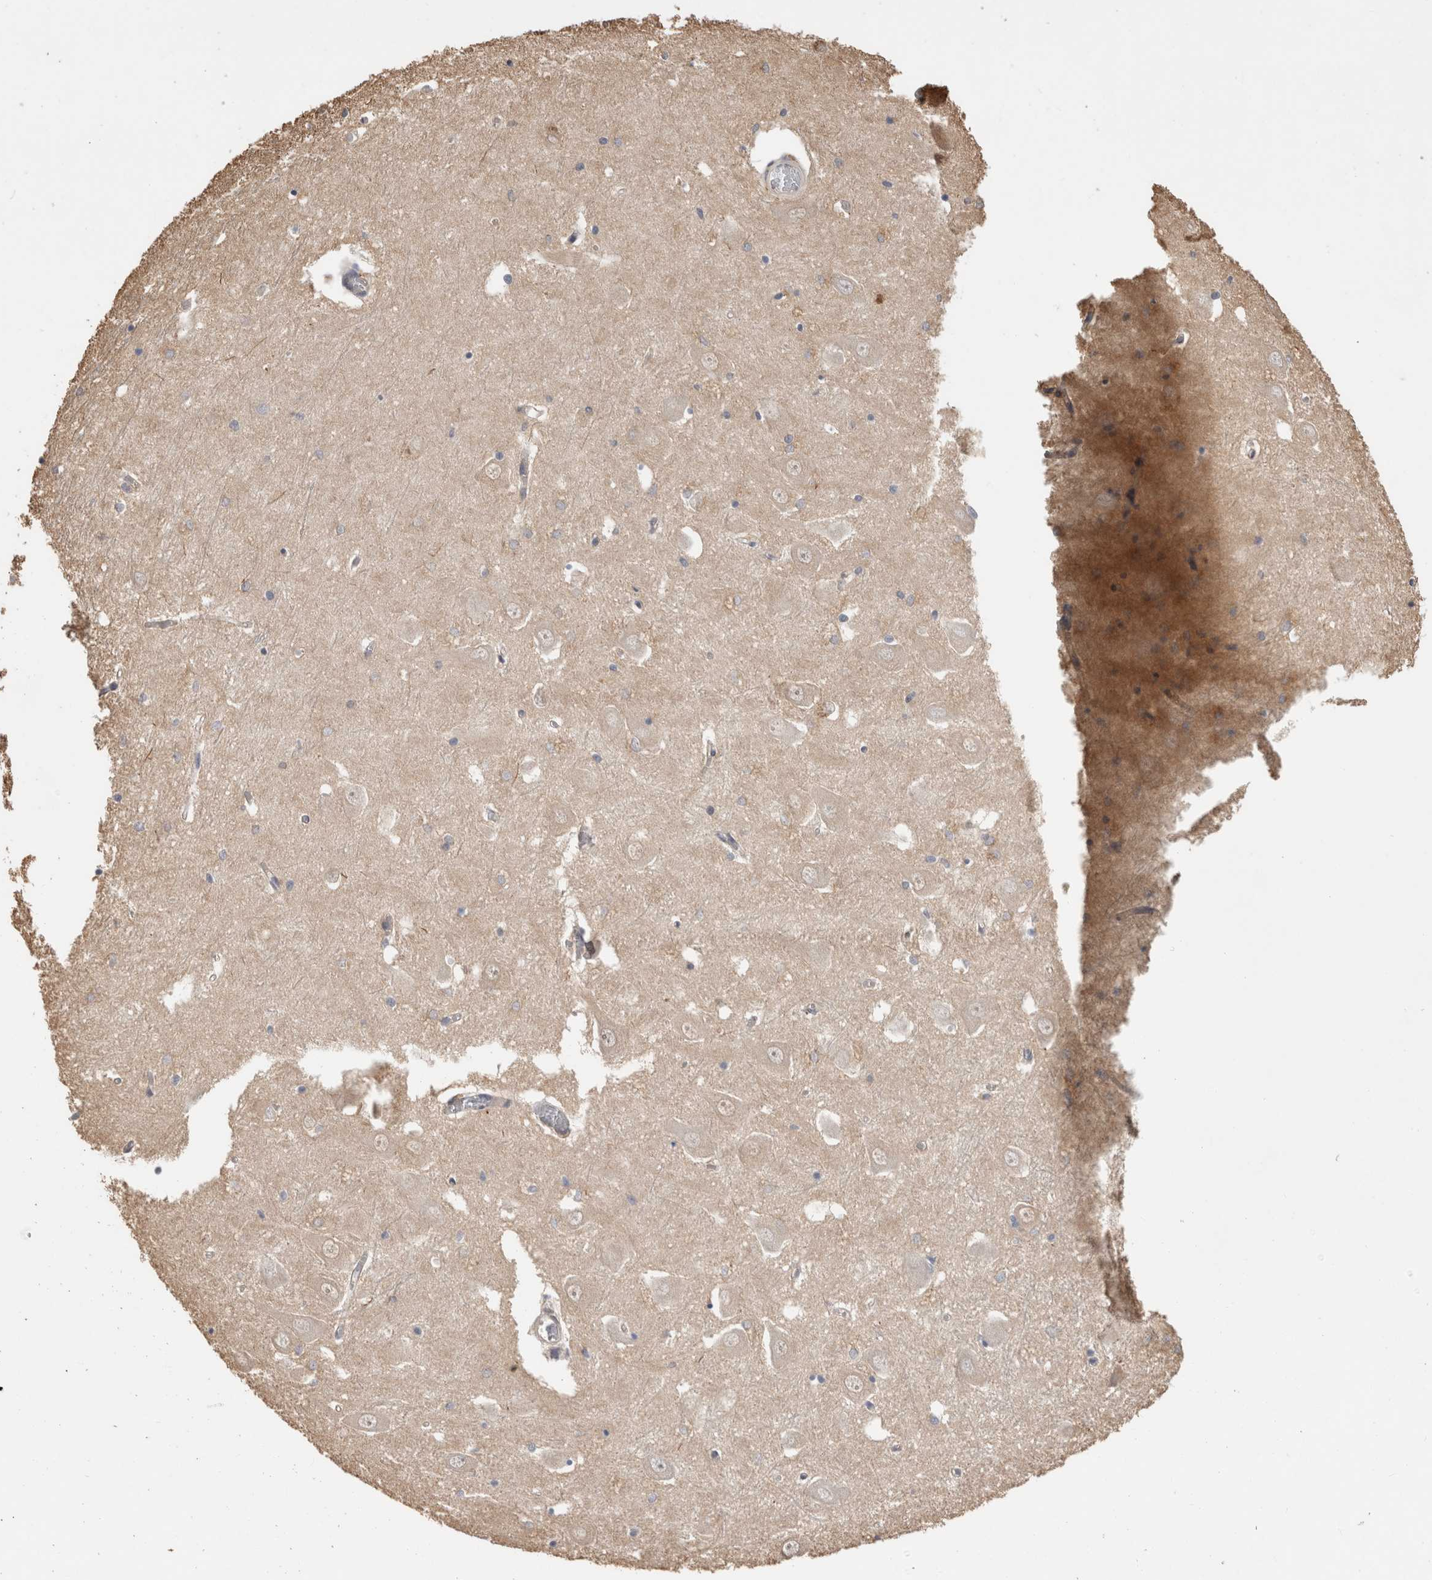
{"staining": {"intensity": "weak", "quantity": "<25%", "location": "cytoplasmic/membranous"}, "tissue": "hippocampus", "cell_type": "Glial cells", "image_type": "normal", "snomed": [{"axis": "morphology", "description": "Normal tissue, NOS"}, {"axis": "topography", "description": "Hippocampus"}], "caption": "Immunohistochemistry (IHC) photomicrograph of normal human hippocampus stained for a protein (brown), which exhibits no staining in glial cells.", "gene": "CLIP1", "patient": {"sex": "male", "age": 70}}